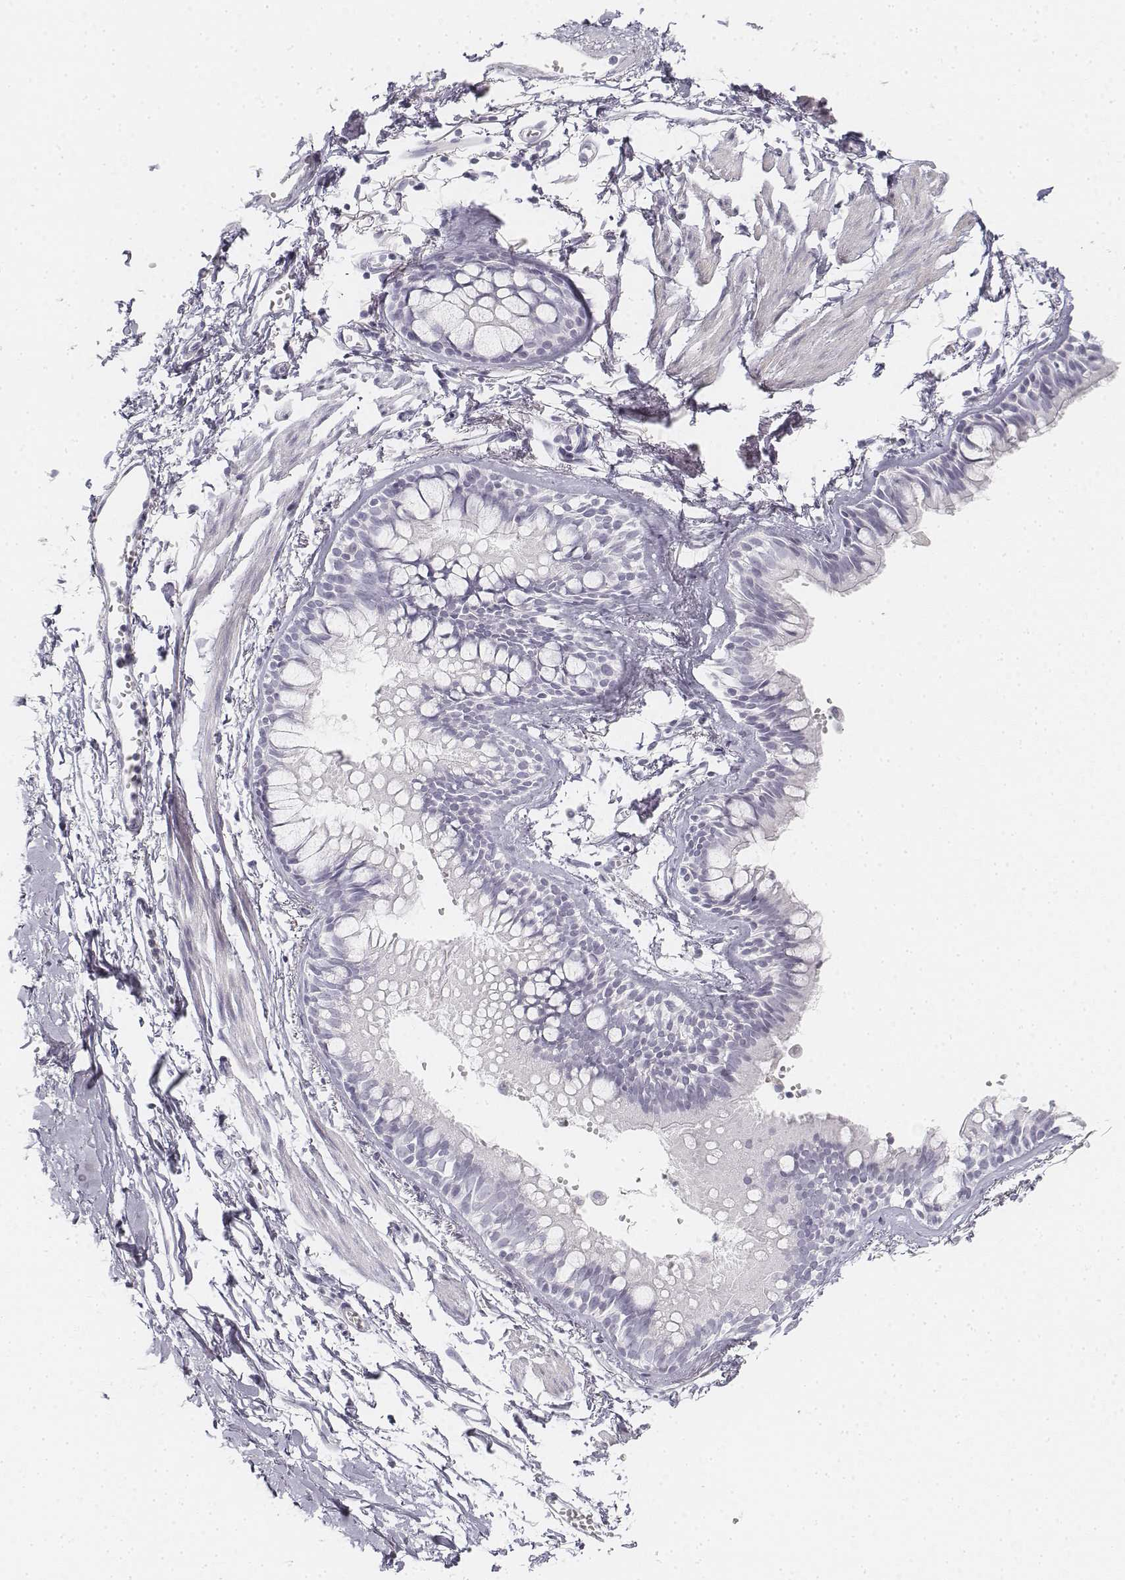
{"staining": {"intensity": "negative", "quantity": "none", "location": "none"}, "tissue": "bronchus", "cell_type": "Respiratory epithelial cells", "image_type": "normal", "snomed": [{"axis": "morphology", "description": "Normal tissue, NOS"}, {"axis": "topography", "description": "Cartilage tissue"}, {"axis": "topography", "description": "Bronchus"}], "caption": "Immunohistochemistry photomicrograph of benign bronchus: bronchus stained with DAB shows no significant protein staining in respiratory epithelial cells.", "gene": "KRT25", "patient": {"sex": "female", "age": 59}}